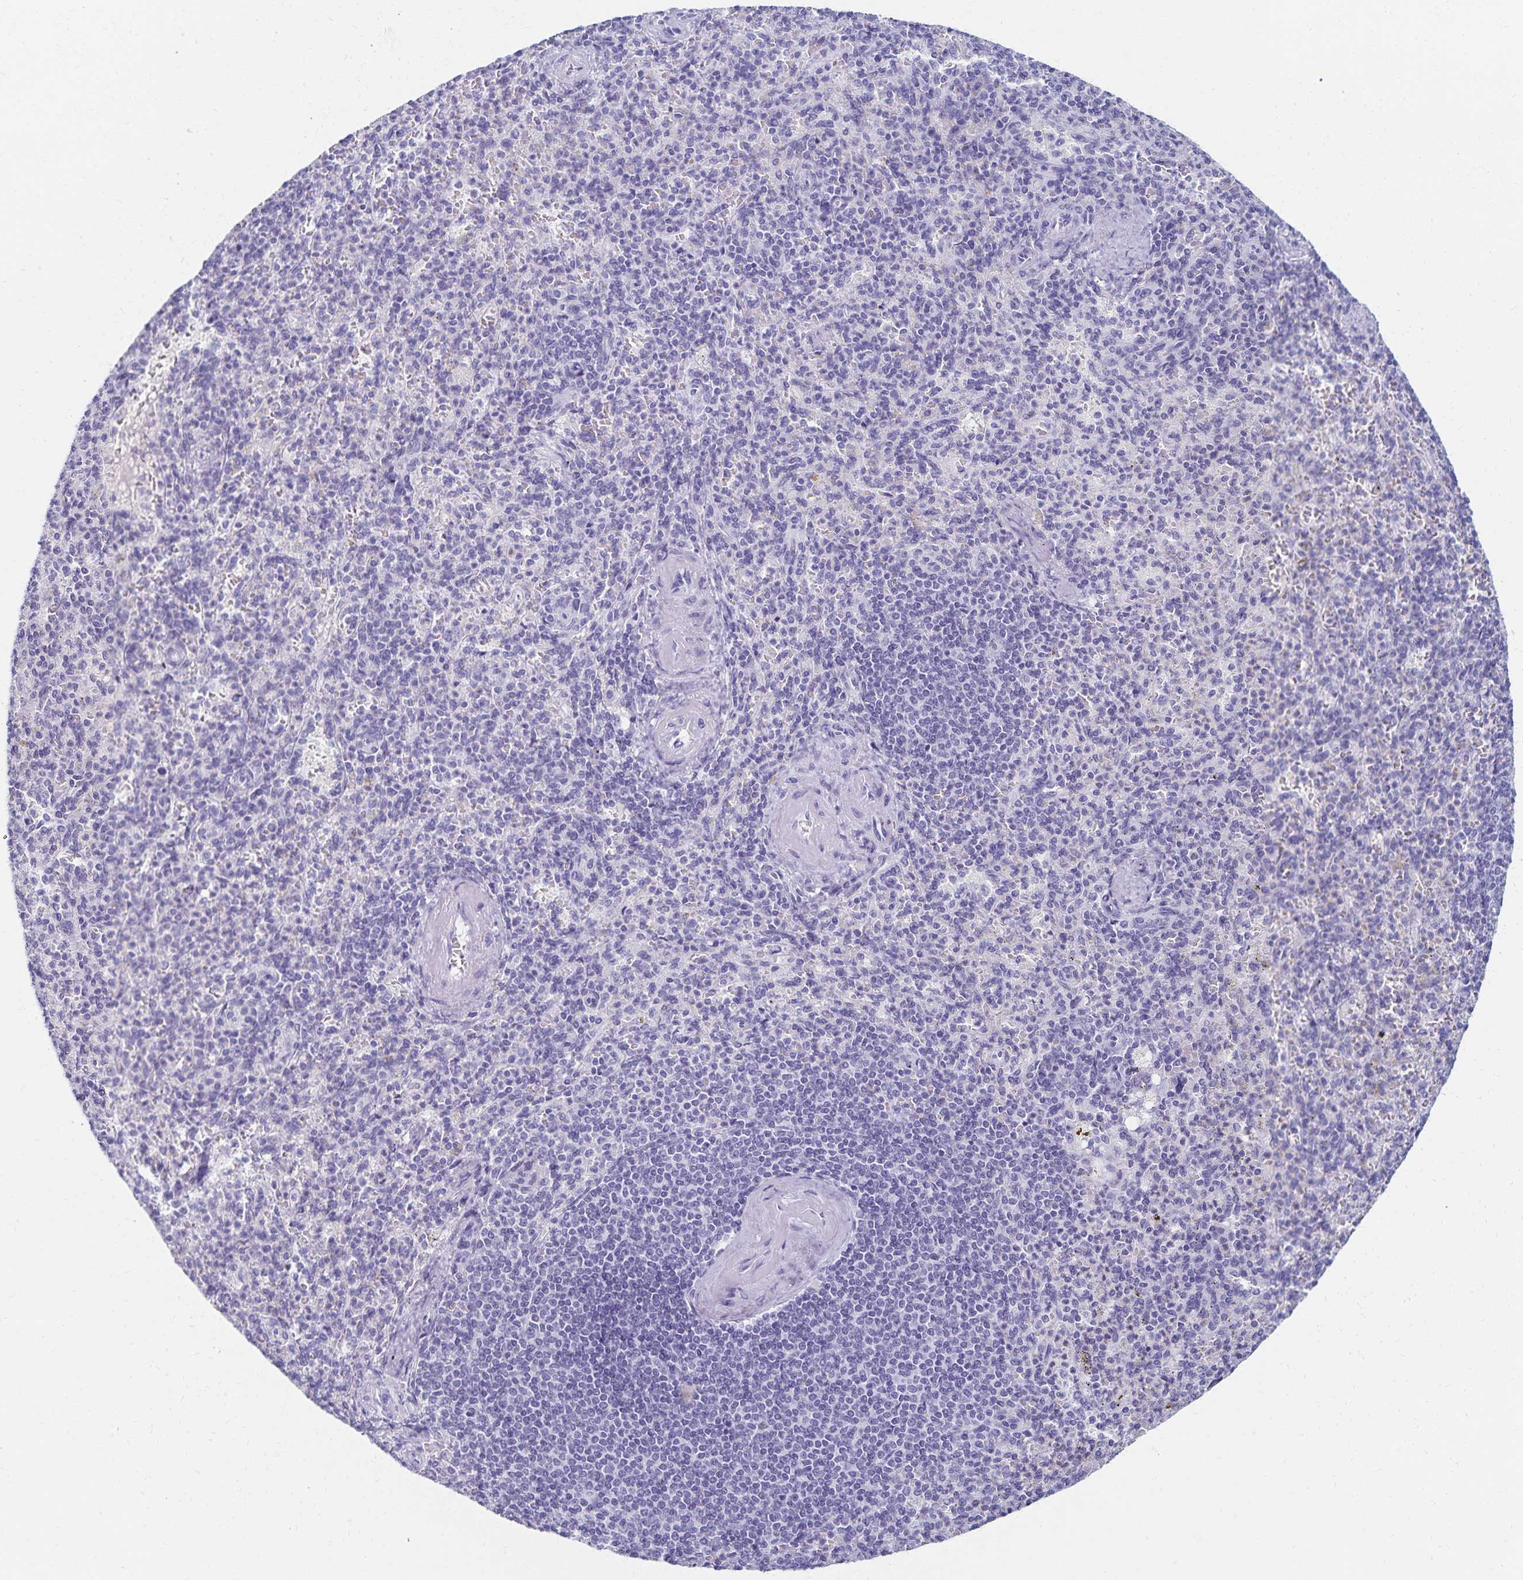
{"staining": {"intensity": "negative", "quantity": "none", "location": "none"}, "tissue": "spleen", "cell_type": "Cells in red pulp", "image_type": "normal", "snomed": [{"axis": "morphology", "description": "Normal tissue, NOS"}, {"axis": "topography", "description": "Spleen"}], "caption": "The micrograph displays no staining of cells in red pulp in normal spleen.", "gene": "C2orf50", "patient": {"sex": "female", "age": 74}}